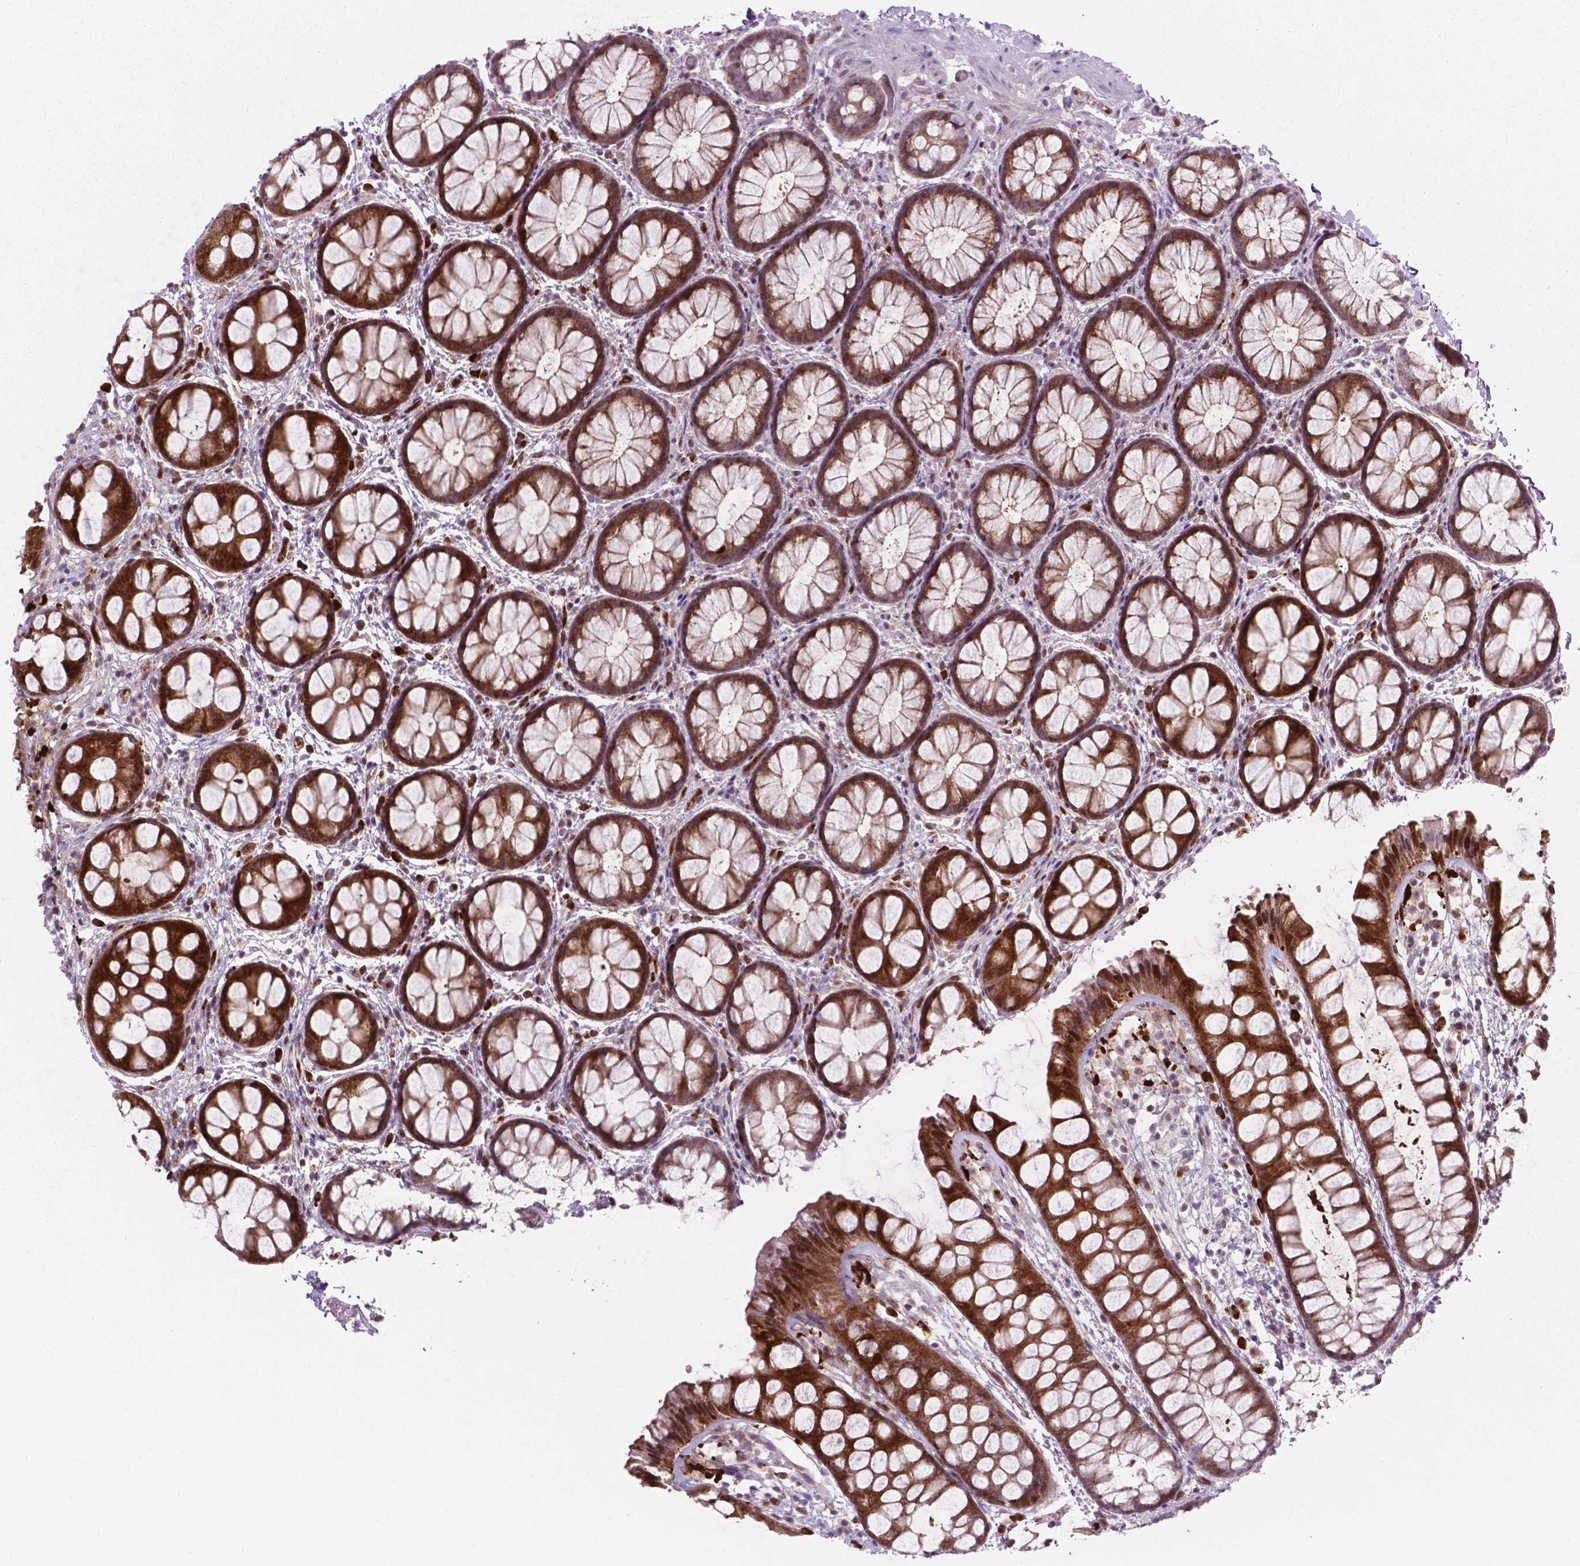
{"staining": {"intensity": "strong", "quantity": ">75%", "location": "cytoplasmic/membranous"}, "tissue": "rectum", "cell_type": "Glandular cells", "image_type": "normal", "snomed": [{"axis": "morphology", "description": "Normal tissue, NOS"}, {"axis": "topography", "description": "Rectum"}], "caption": "This micrograph reveals immunohistochemistry (IHC) staining of normal human rectum, with high strong cytoplasmic/membranous positivity in about >75% of glandular cells.", "gene": "LDHA", "patient": {"sex": "female", "age": 62}}